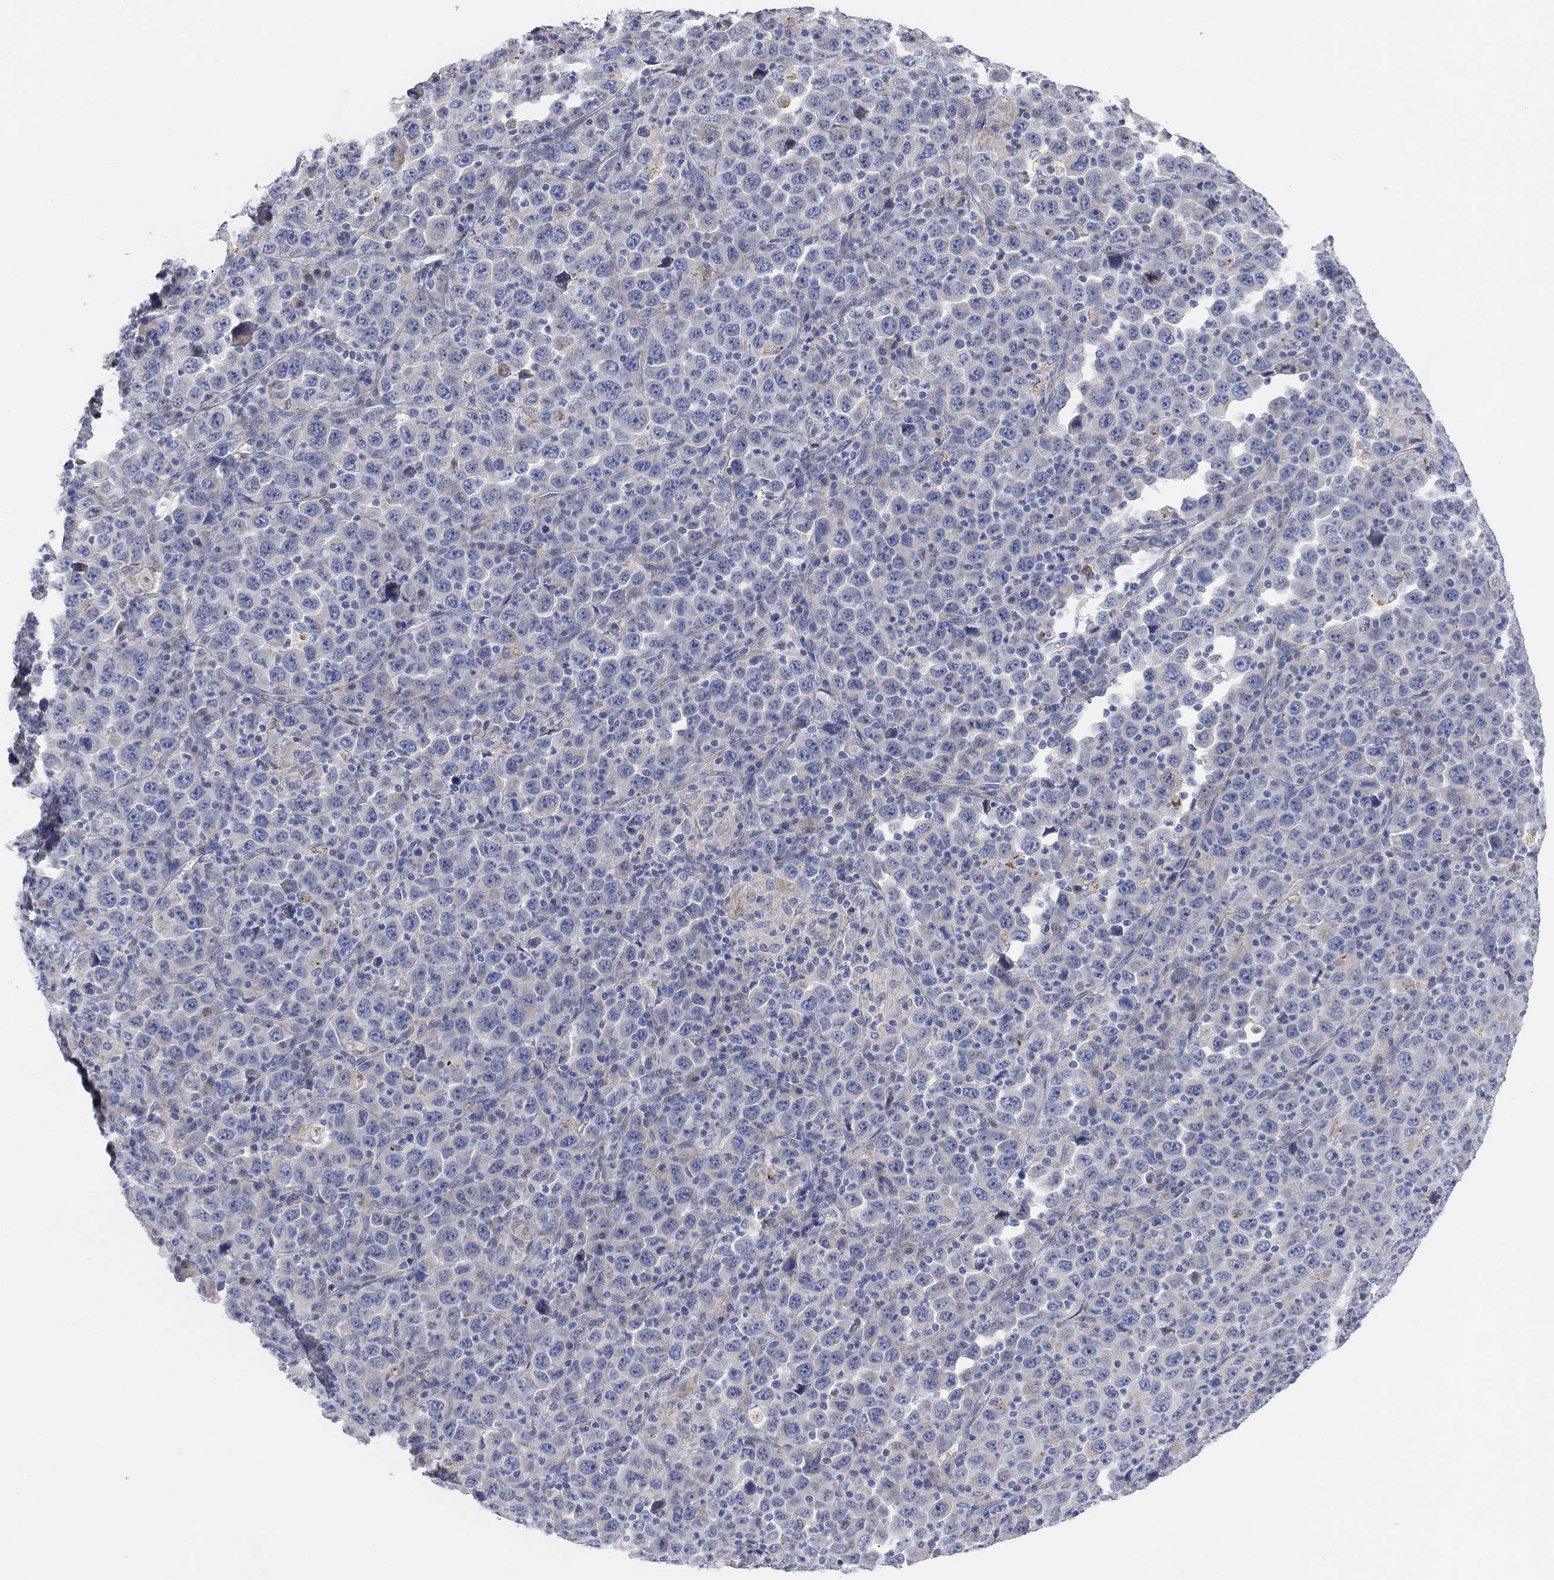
{"staining": {"intensity": "weak", "quantity": "<25%", "location": "cytoplasmic/membranous"}, "tissue": "stomach cancer", "cell_type": "Tumor cells", "image_type": "cancer", "snomed": [{"axis": "morphology", "description": "Normal tissue, NOS"}, {"axis": "morphology", "description": "Adenocarcinoma, NOS"}, {"axis": "topography", "description": "Stomach, upper"}, {"axis": "topography", "description": "Stomach"}], "caption": "IHC micrograph of neoplastic tissue: stomach cancer (adenocarcinoma) stained with DAB demonstrates no significant protein staining in tumor cells.", "gene": "HCRTR1", "patient": {"sex": "male", "age": 59}}